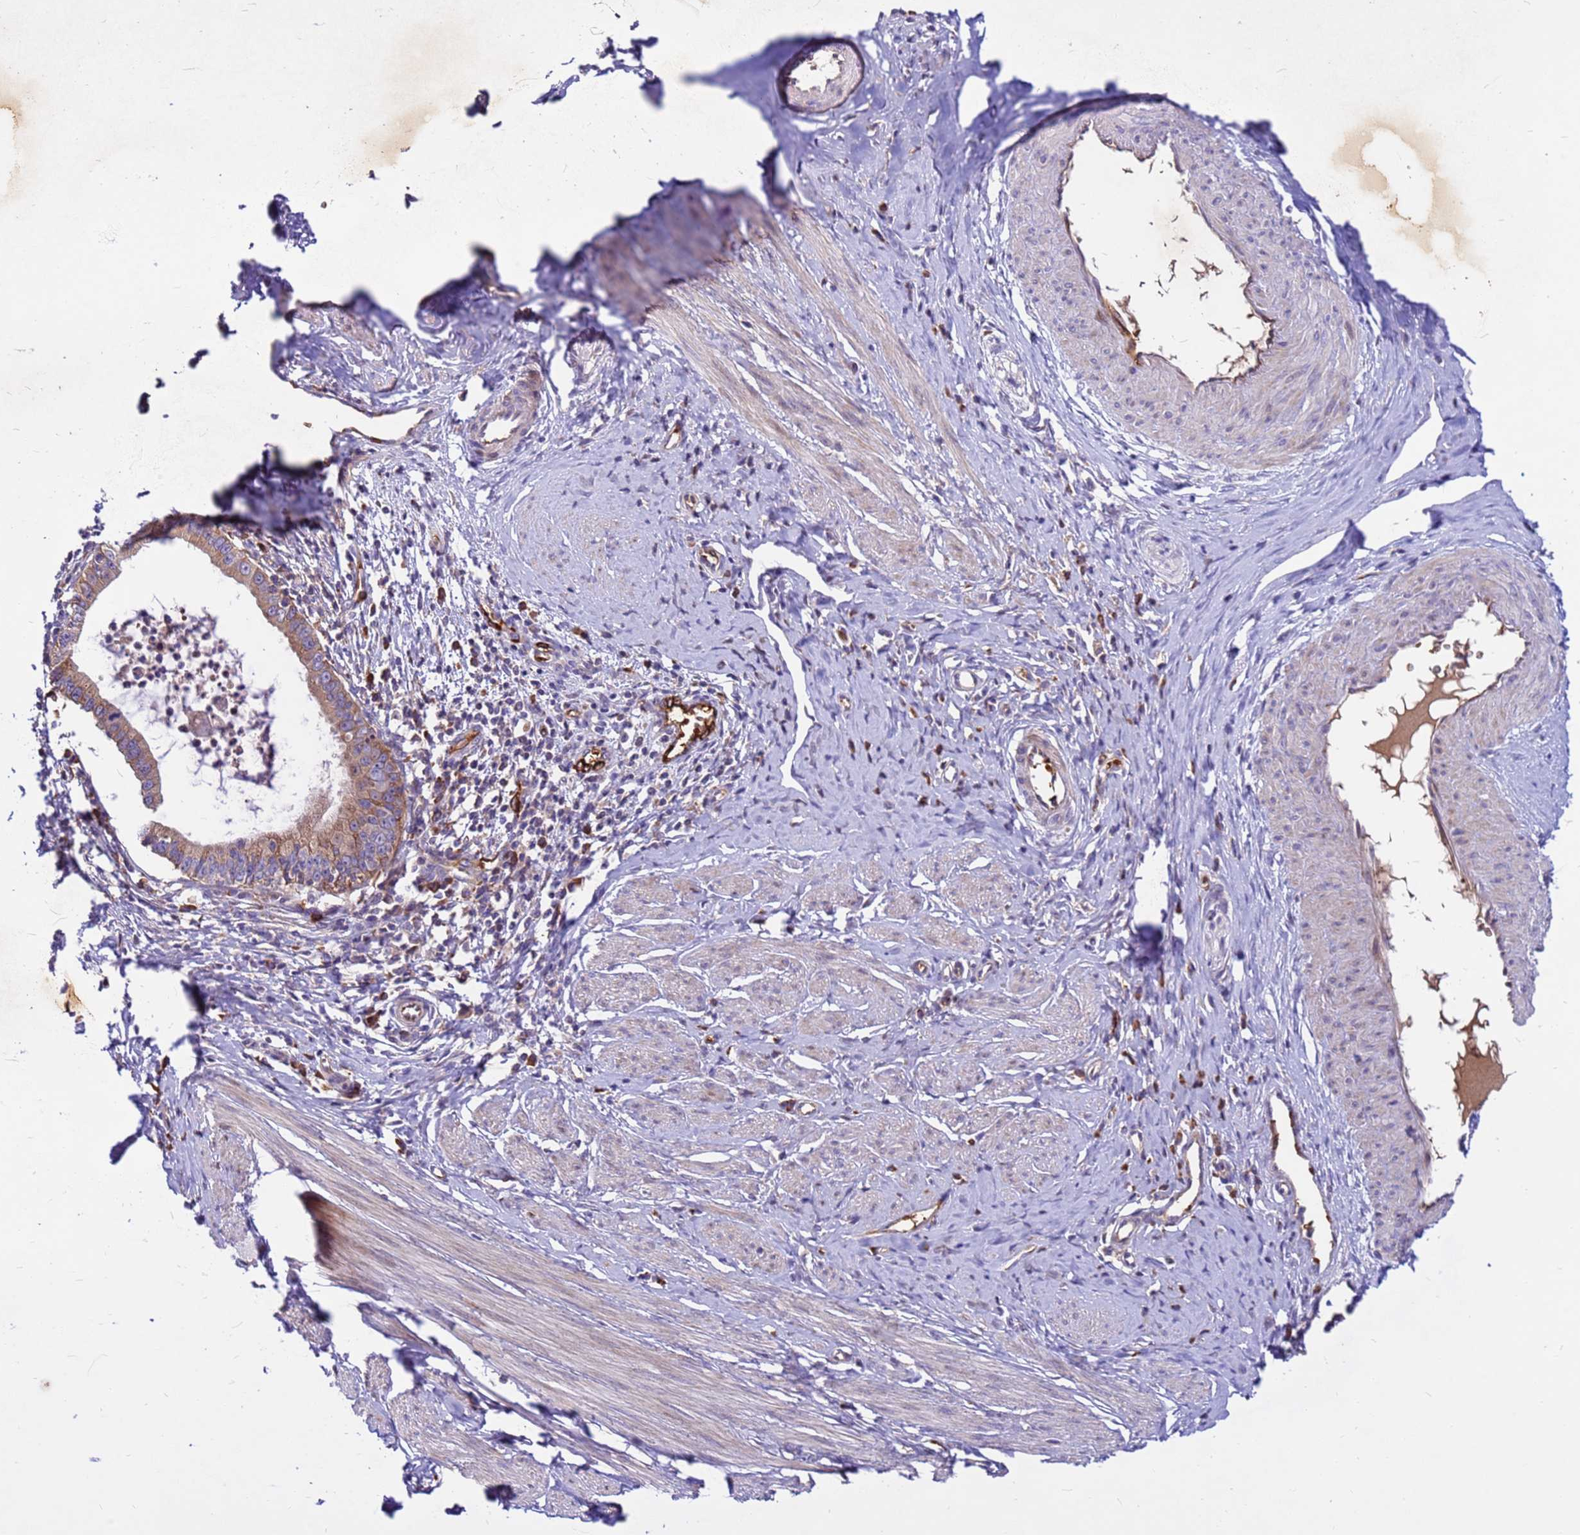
{"staining": {"intensity": "weak", "quantity": ">75%", "location": "cytoplasmic/membranous"}, "tissue": "cervical cancer", "cell_type": "Tumor cells", "image_type": "cancer", "snomed": [{"axis": "morphology", "description": "Adenocarcinoma, NOS"}, {"axis": "topography", "description": "Cervix"}], "caption": "Immunohistochemistry micrograph of neoplastic tissue: human cervical cancer stained using IHC exhibits low levels of weak protein expression localized specifically in the cytoplasmic/membranous of tumor cells, appearing as a cytoplasmic/membranous brown color.", "gene": "ZNF669", "patient": {"sex": "female", "age": 36}}